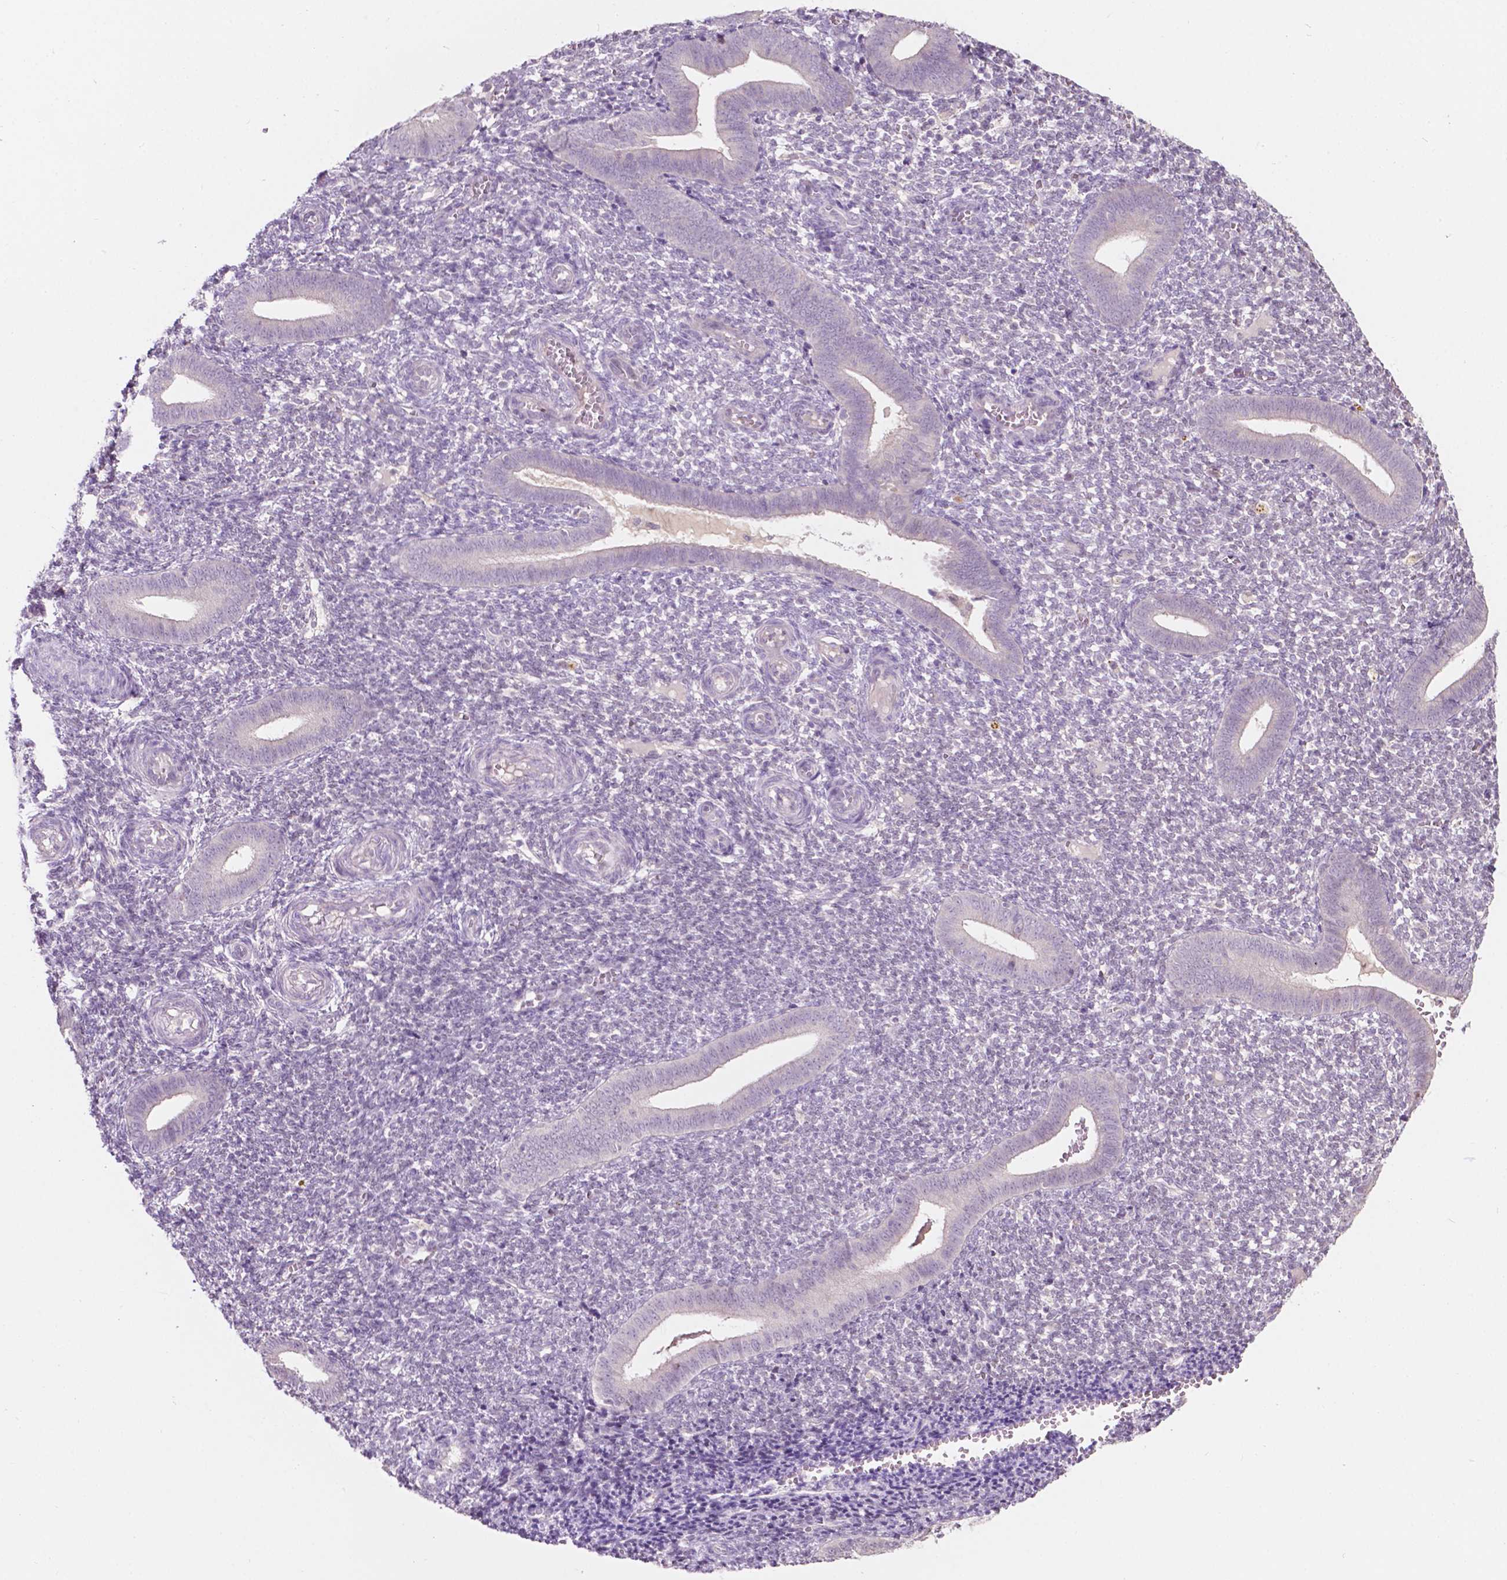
{"staining": {"intensity": "negative", "quantity": "none", "location": "none"}, "tissue": "endometrium", "cell_type": "Cells in endometrial stroma", "image_type": "normal", "snomed": [{"axis": "morphology", "description": "Normal tissue, NOS"}, {"axis": "topography", "description": "Endometrium"}], "caption": "Endometrium stained for a protein using immunohistochemistry reveals no expression cells in endometrial stroma.", "gene": "TM6SF2", "patient": {"sex": "female", "age": 25}}